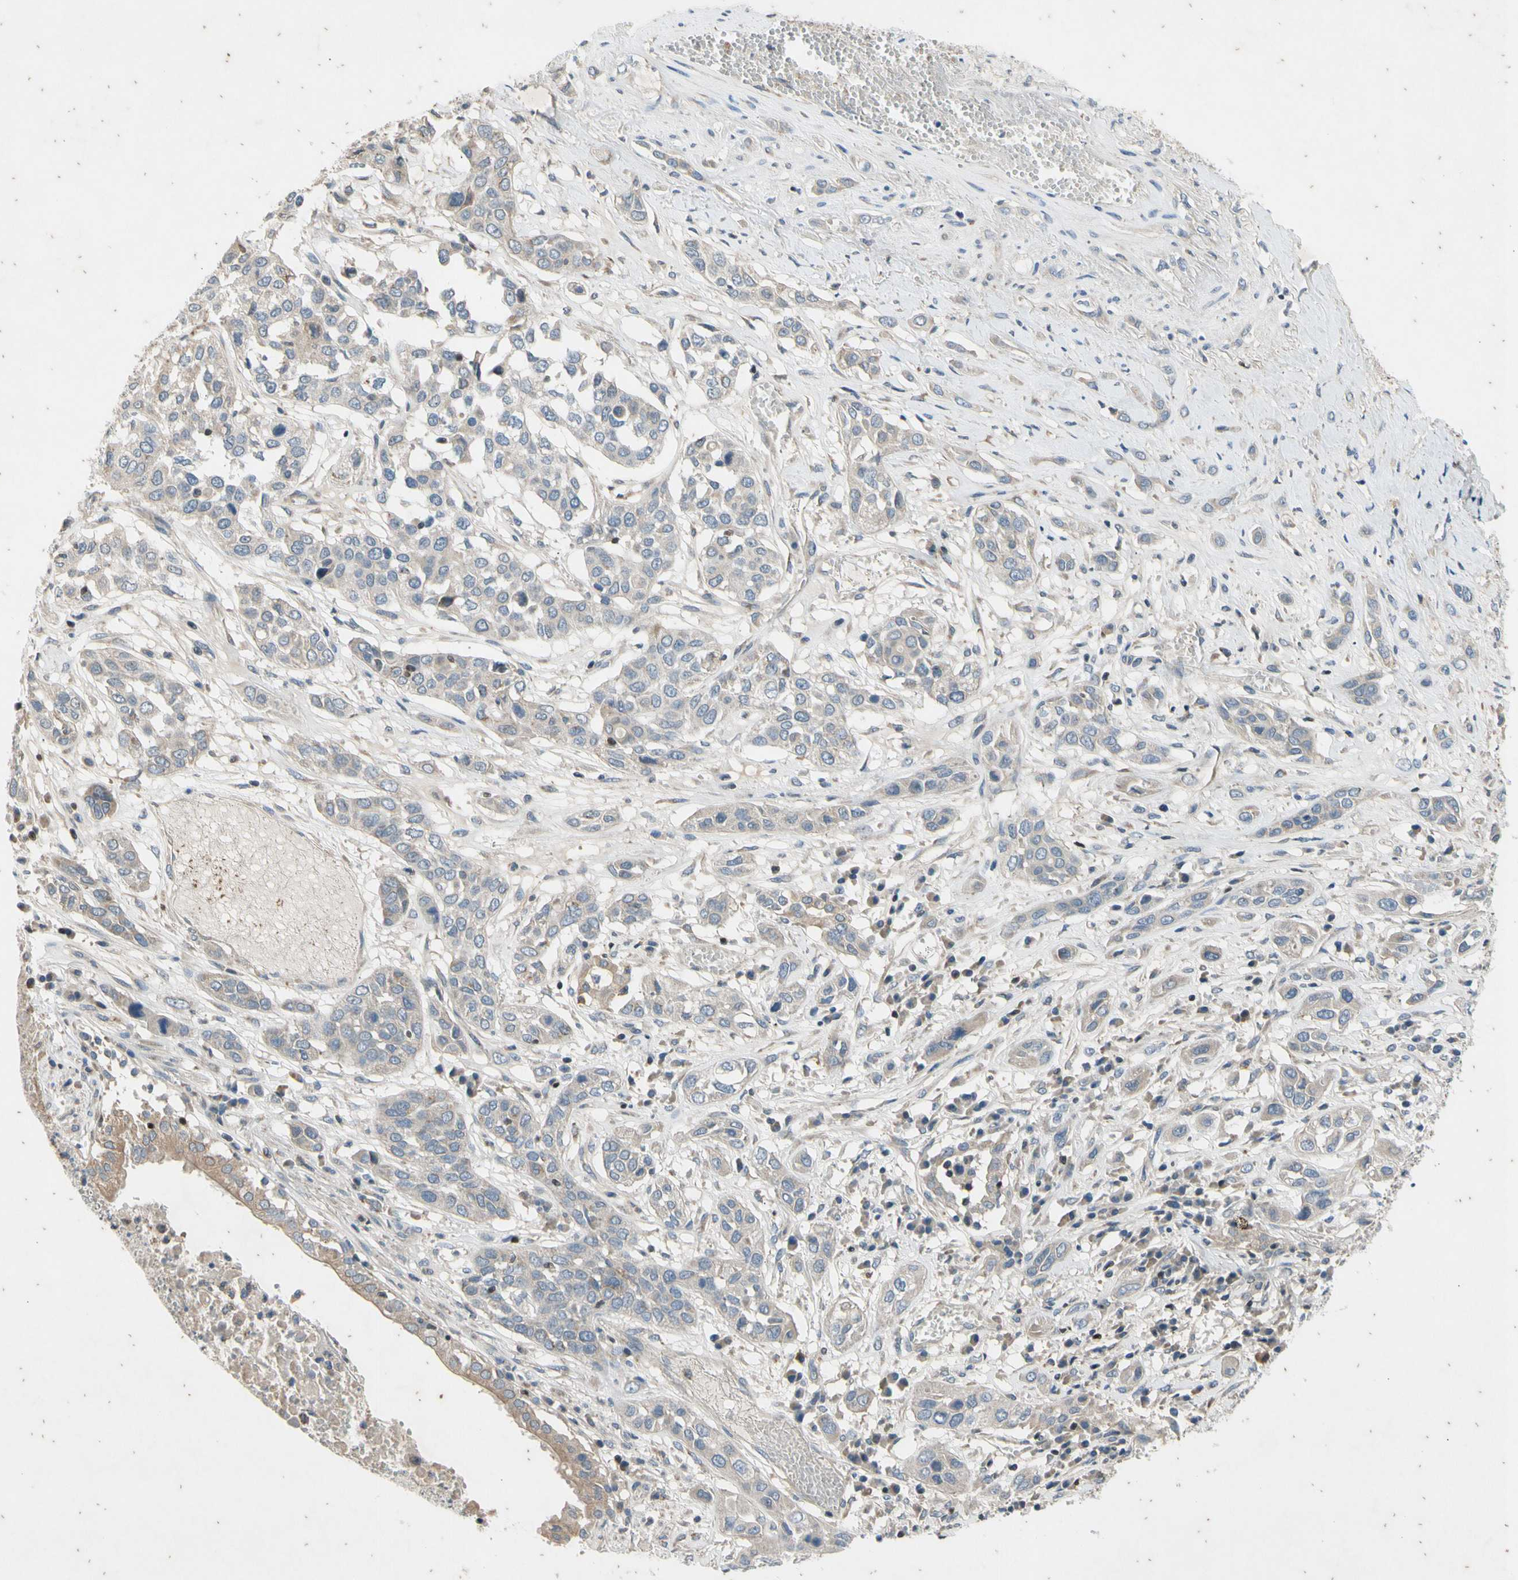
{"staining": {"intensity": "weak", "quantity": ">75%", "location": "cytoplasmic/membranous"}, "tissue": "lung cancer", "cell_type": "Tumor cells", "image_type": "cancer", "snomed": [{"axis": "morphology", "description": "Squamous cell carcinoma, NOS"}, {"axis": "topography", "description": "Lung"}], "caption": "The immunohistochemical stain labels weak cytoplasmic/membranous expression in tumor cells of lung cancer tissue.", "gene": "TBX21", "patient": {"sex": "male", "age": 71}}